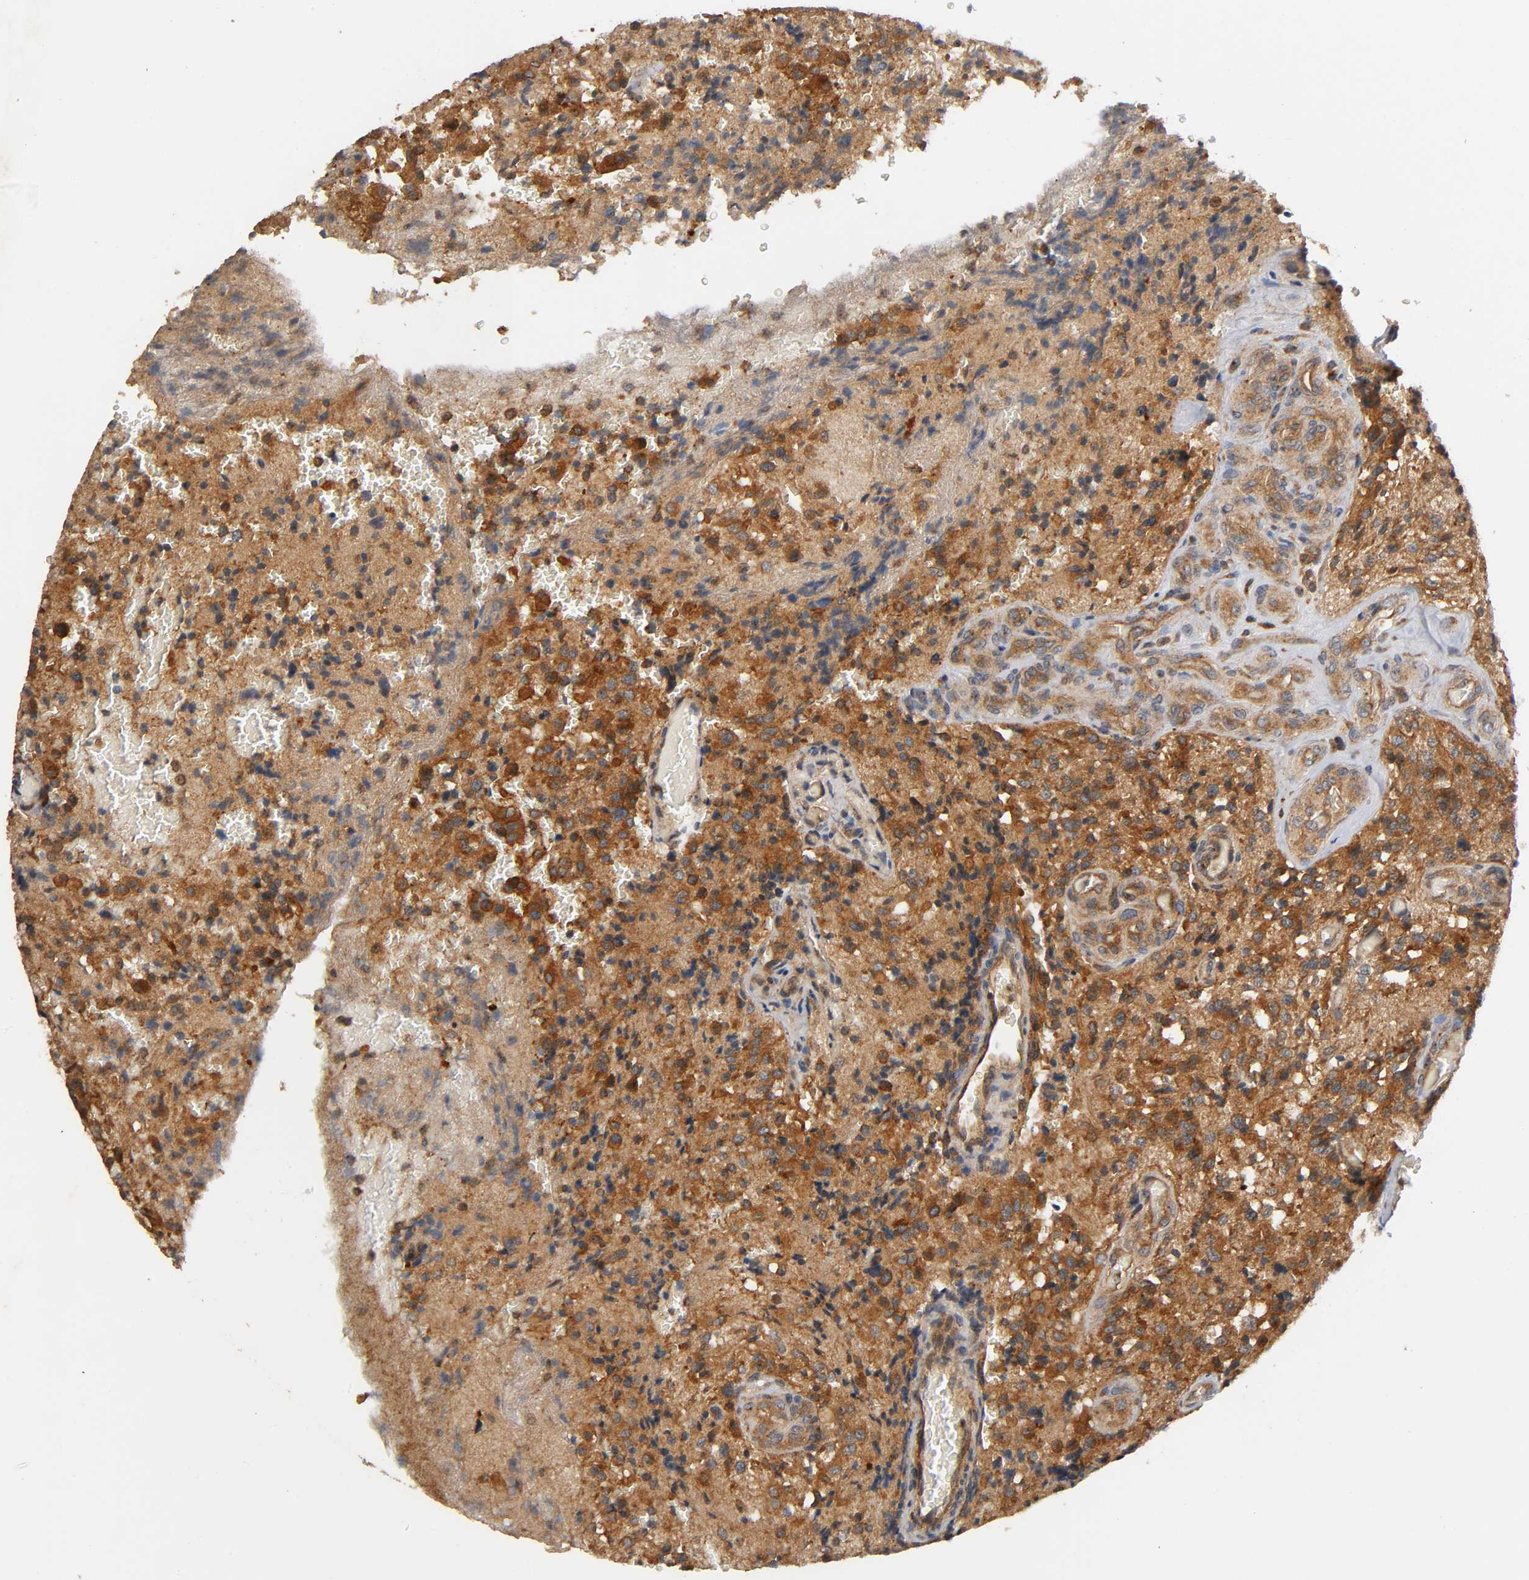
{"staining": {"intensity": "strong", "quantity": ">75%", "location": "cytoplasmic/membranous"}, "tissue": "glioma", "cell_type": "Tumor cells", "image_type": "cancer", "snomed": [{"axis": "morphology", "description": "Normal tissue, NOS"}, {"axis": "morphology", "description": "Glioma, malignant, High grade"}, {"axis": "topography", "description": "Cerebral cortex"}], "caption": "A photomicrograph of human malignant high-grade glioma stained for a protein exhibits strong cytoplasmic/membranous brown staining in tumor cells. (DAB IHC, brown staining for protein, blue staining for nuclei).", "gene": "IKBKB", "patient": {"sex": "male", "age": 56}}